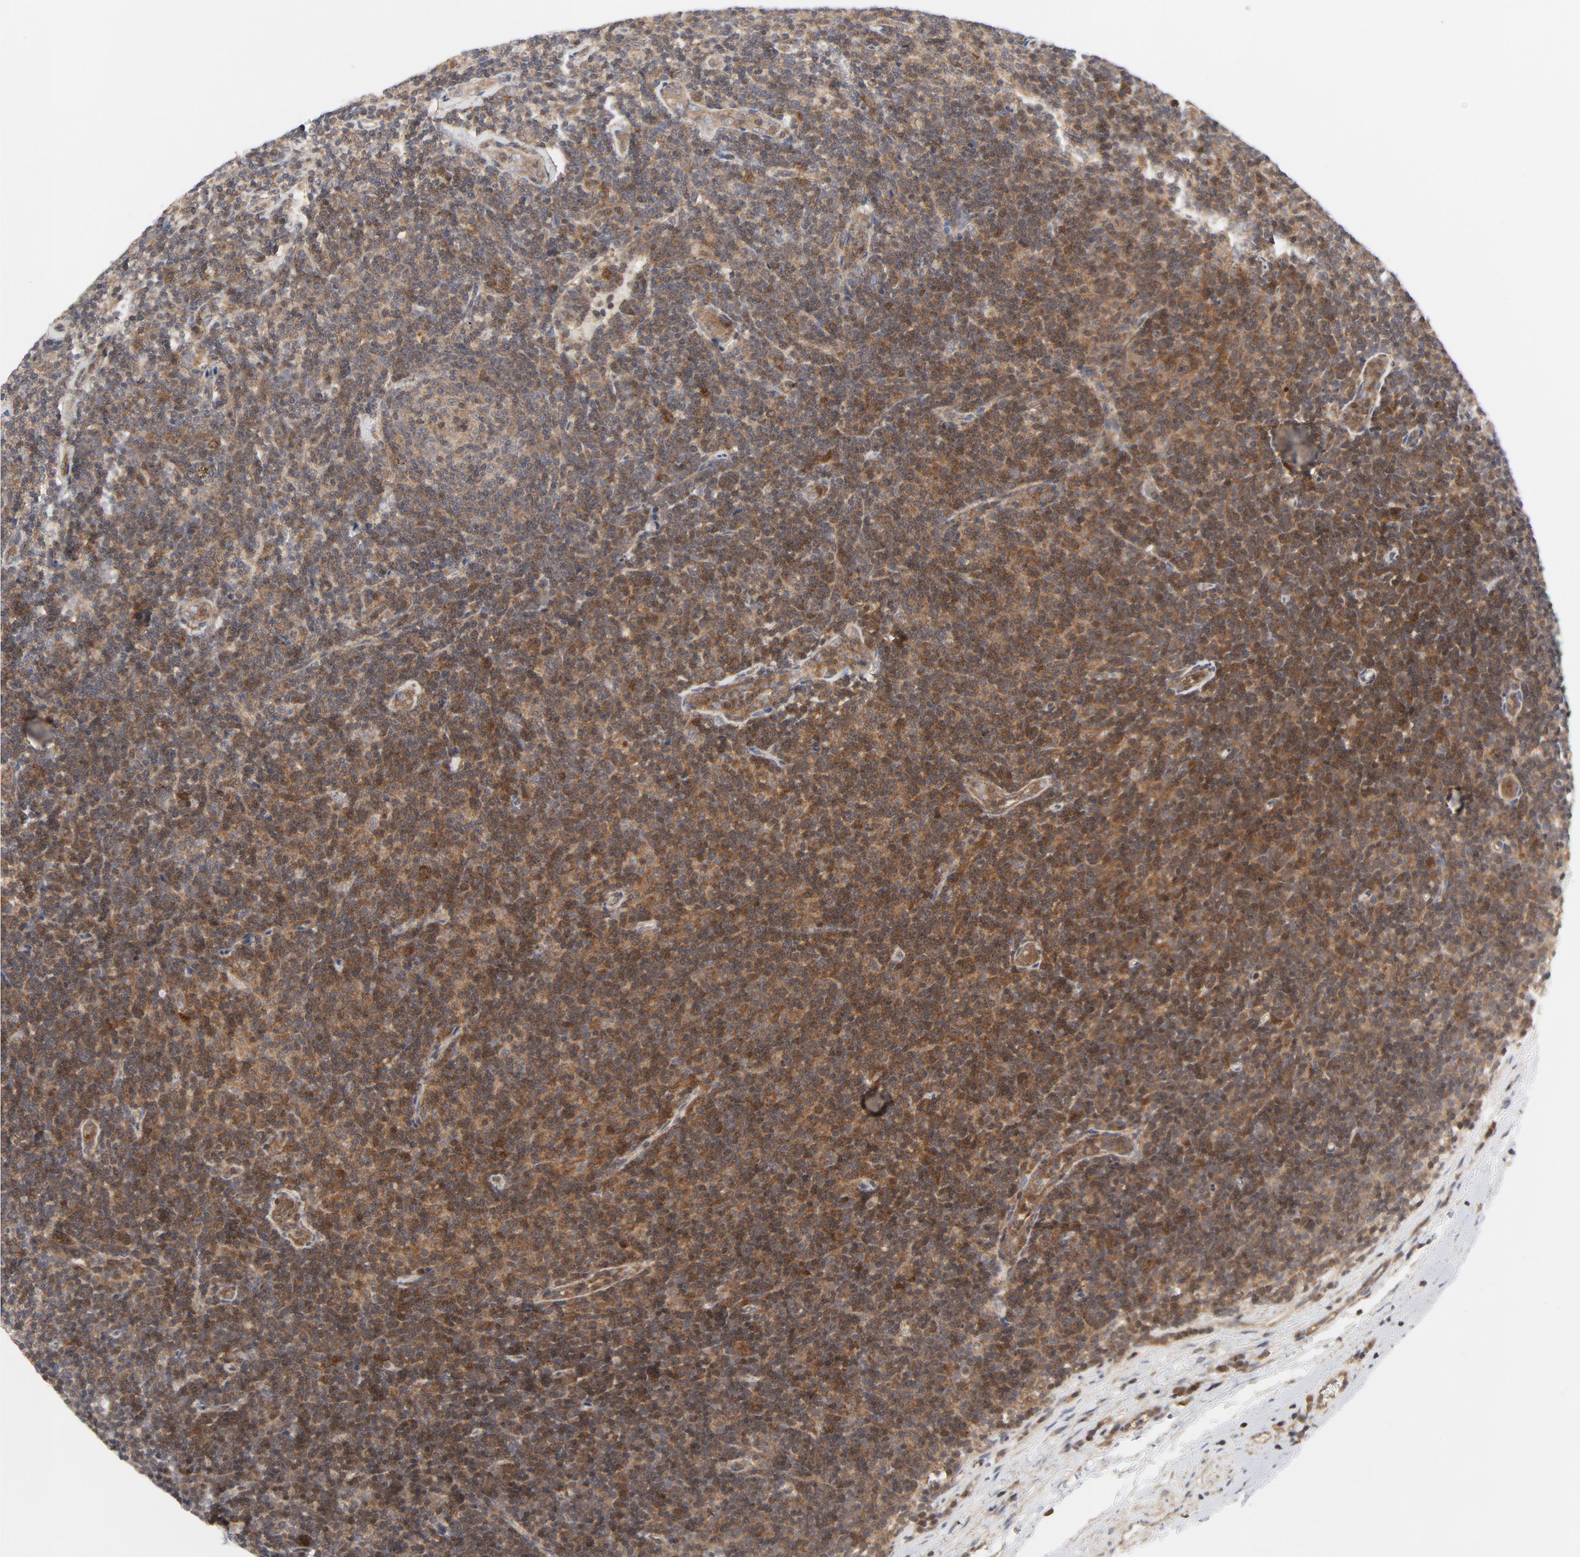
{"staining": {"intensity": "moderate", "quantity": ">75%", "location": "cytoplasmic/membranous"}, "tissue": "lymphoma", "cell_type": "Tumor cells", "image_type": "cancer", "snomed": [{"axis": "morphology", "description": "Malignant lymphoma, non-Hodgkin's type, Low grade"}, {"axis": "topography", "description": "Lymph node"}], "caption": "Immunohistochemical staining of lymphoma shows medium levels of moderate cytoplasmic/membranous protein staining in about >75% of tumor cells.", "gene": "MAP2K7", "patient": {"sex": "male", "age": 70}}